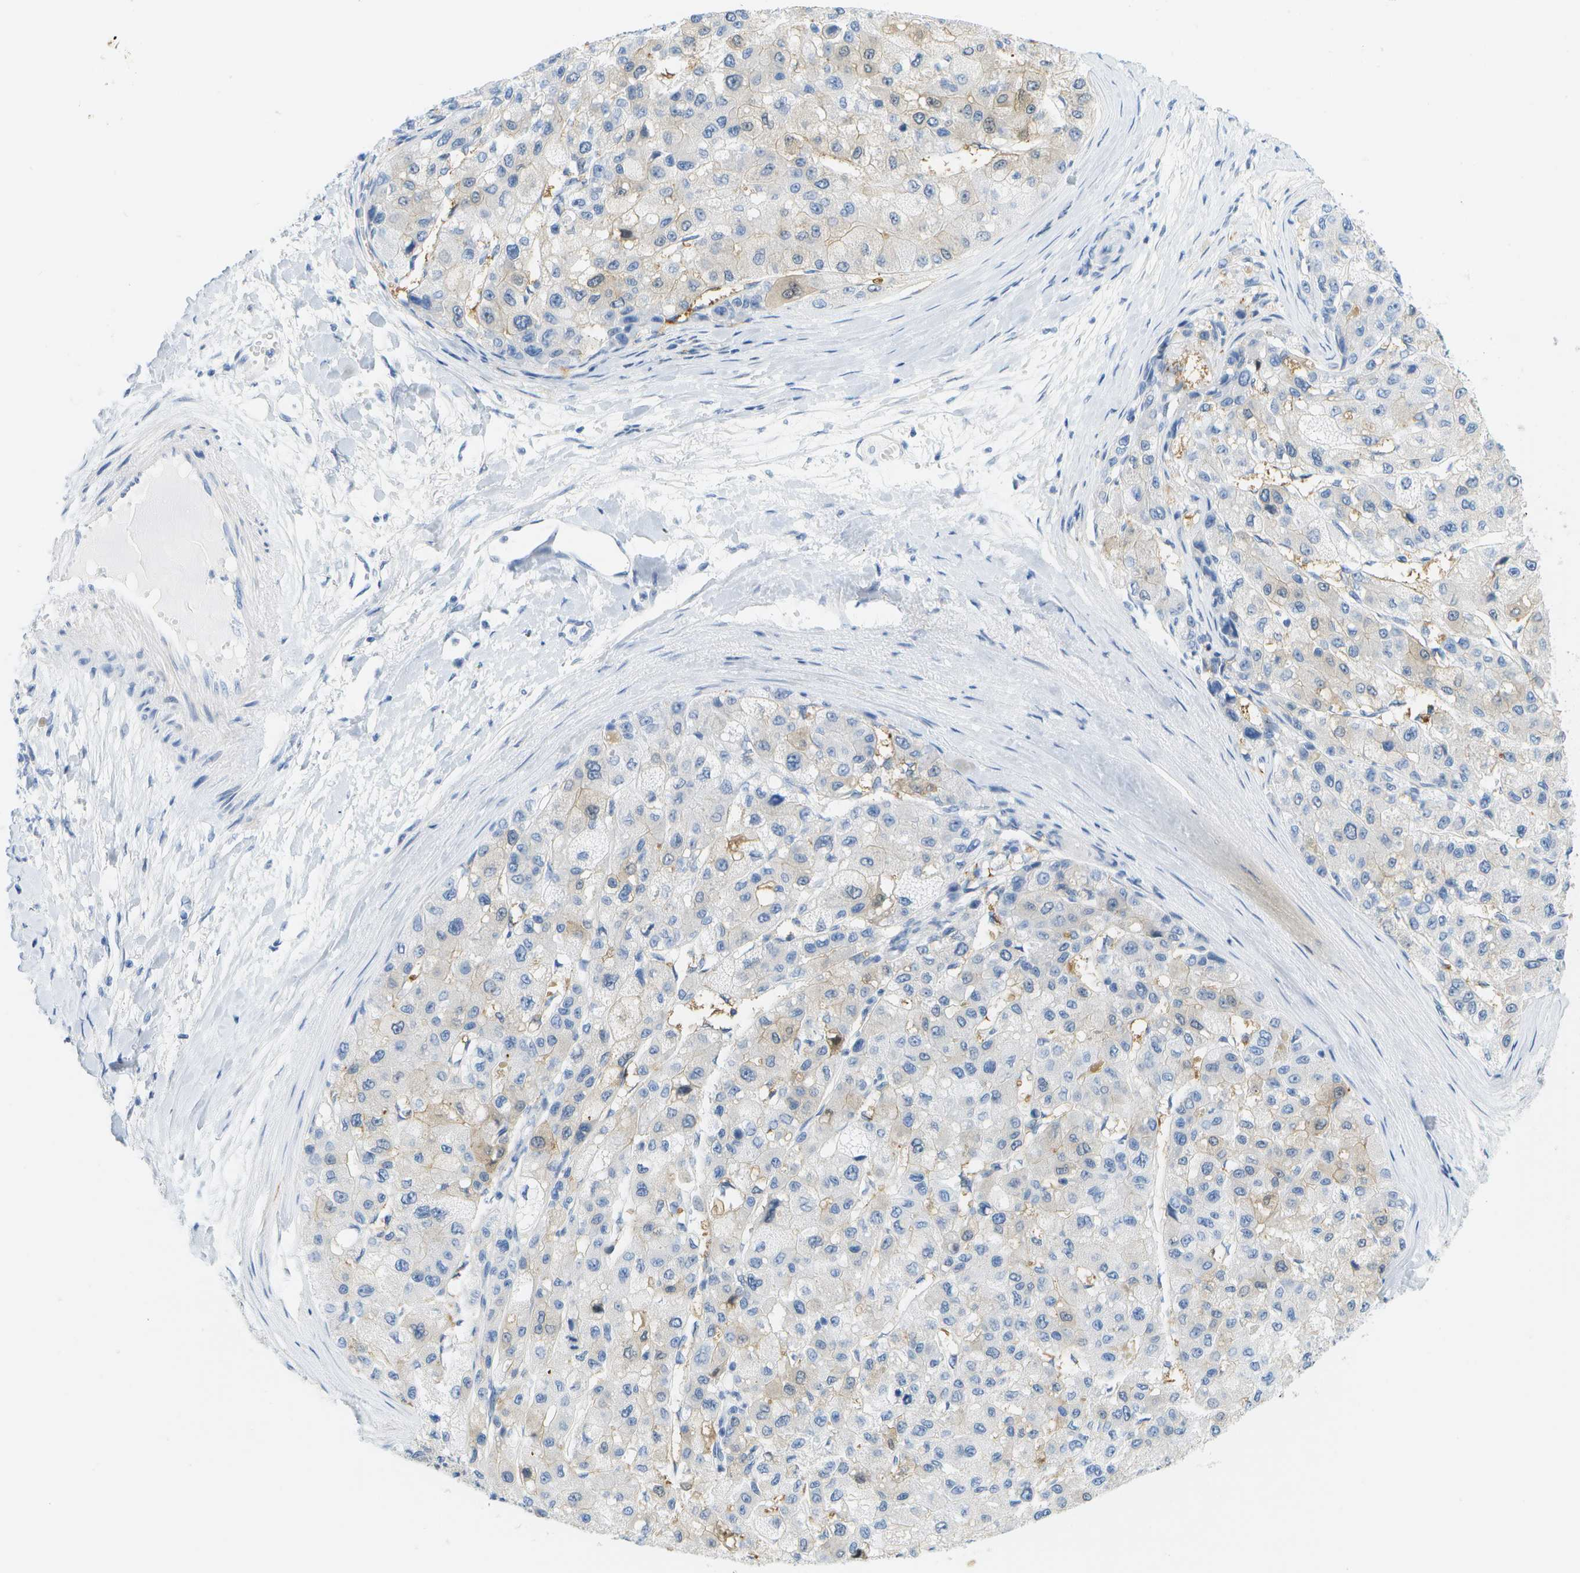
{"staining": {"intensity": "negative", "quantity": "none", "location": "none"}, "tissue": "liver cancer", "cell_type": "Tumor cells", "image_type": "cancer", "snomed": [{"axis": "morphology", "description": "Carcinoma, Hepatocellular, NOS"}, {"axis": "topography", "description": "Liver"}], "caption": "The image reveals no significant expression in tumor cells of liver cancer.", "gene": "CUL9", "patient": {"sex": "male", "age": 80}}